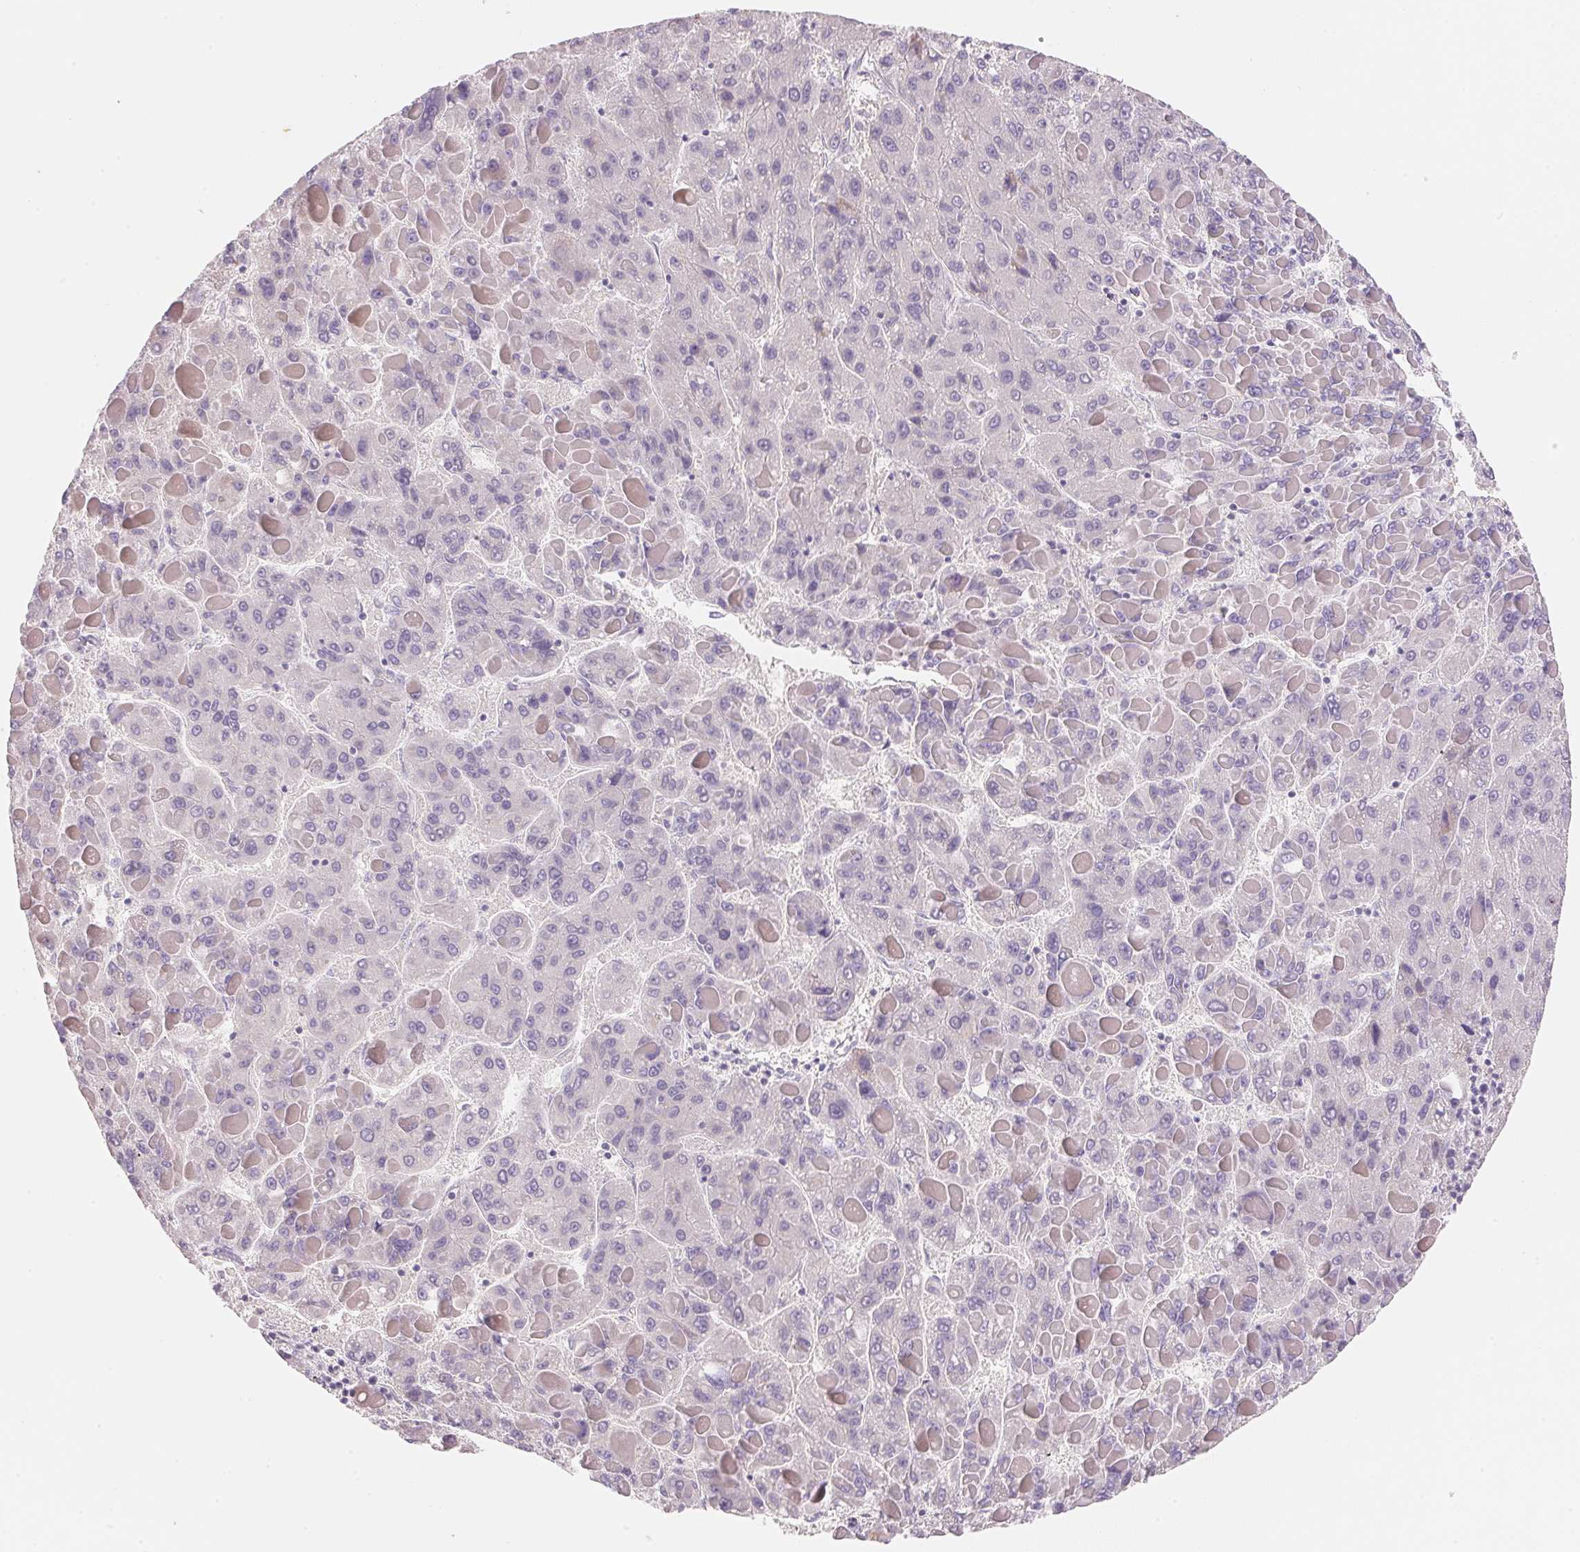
{"staining": {"intensity": "negative", "quantity": "none", "location": "none"}, "tissue": "liver cancer", "cell_type": "Tumor cells", "image_type": "cancer", "snomed": [{"axis": "morphology", "description": "Carcinoma, Hepatocellular, NOS"}, {"axis": "topography", "description": "Liver"}], "caption": "This is an immunohistochemistry (IHC) photomicrograph of liver cancer (hepatocellular carcinoma). There is no staining in tumor cells.", "gene": "MCOLN3", "patient": {"sex": "female", "age": 82}}